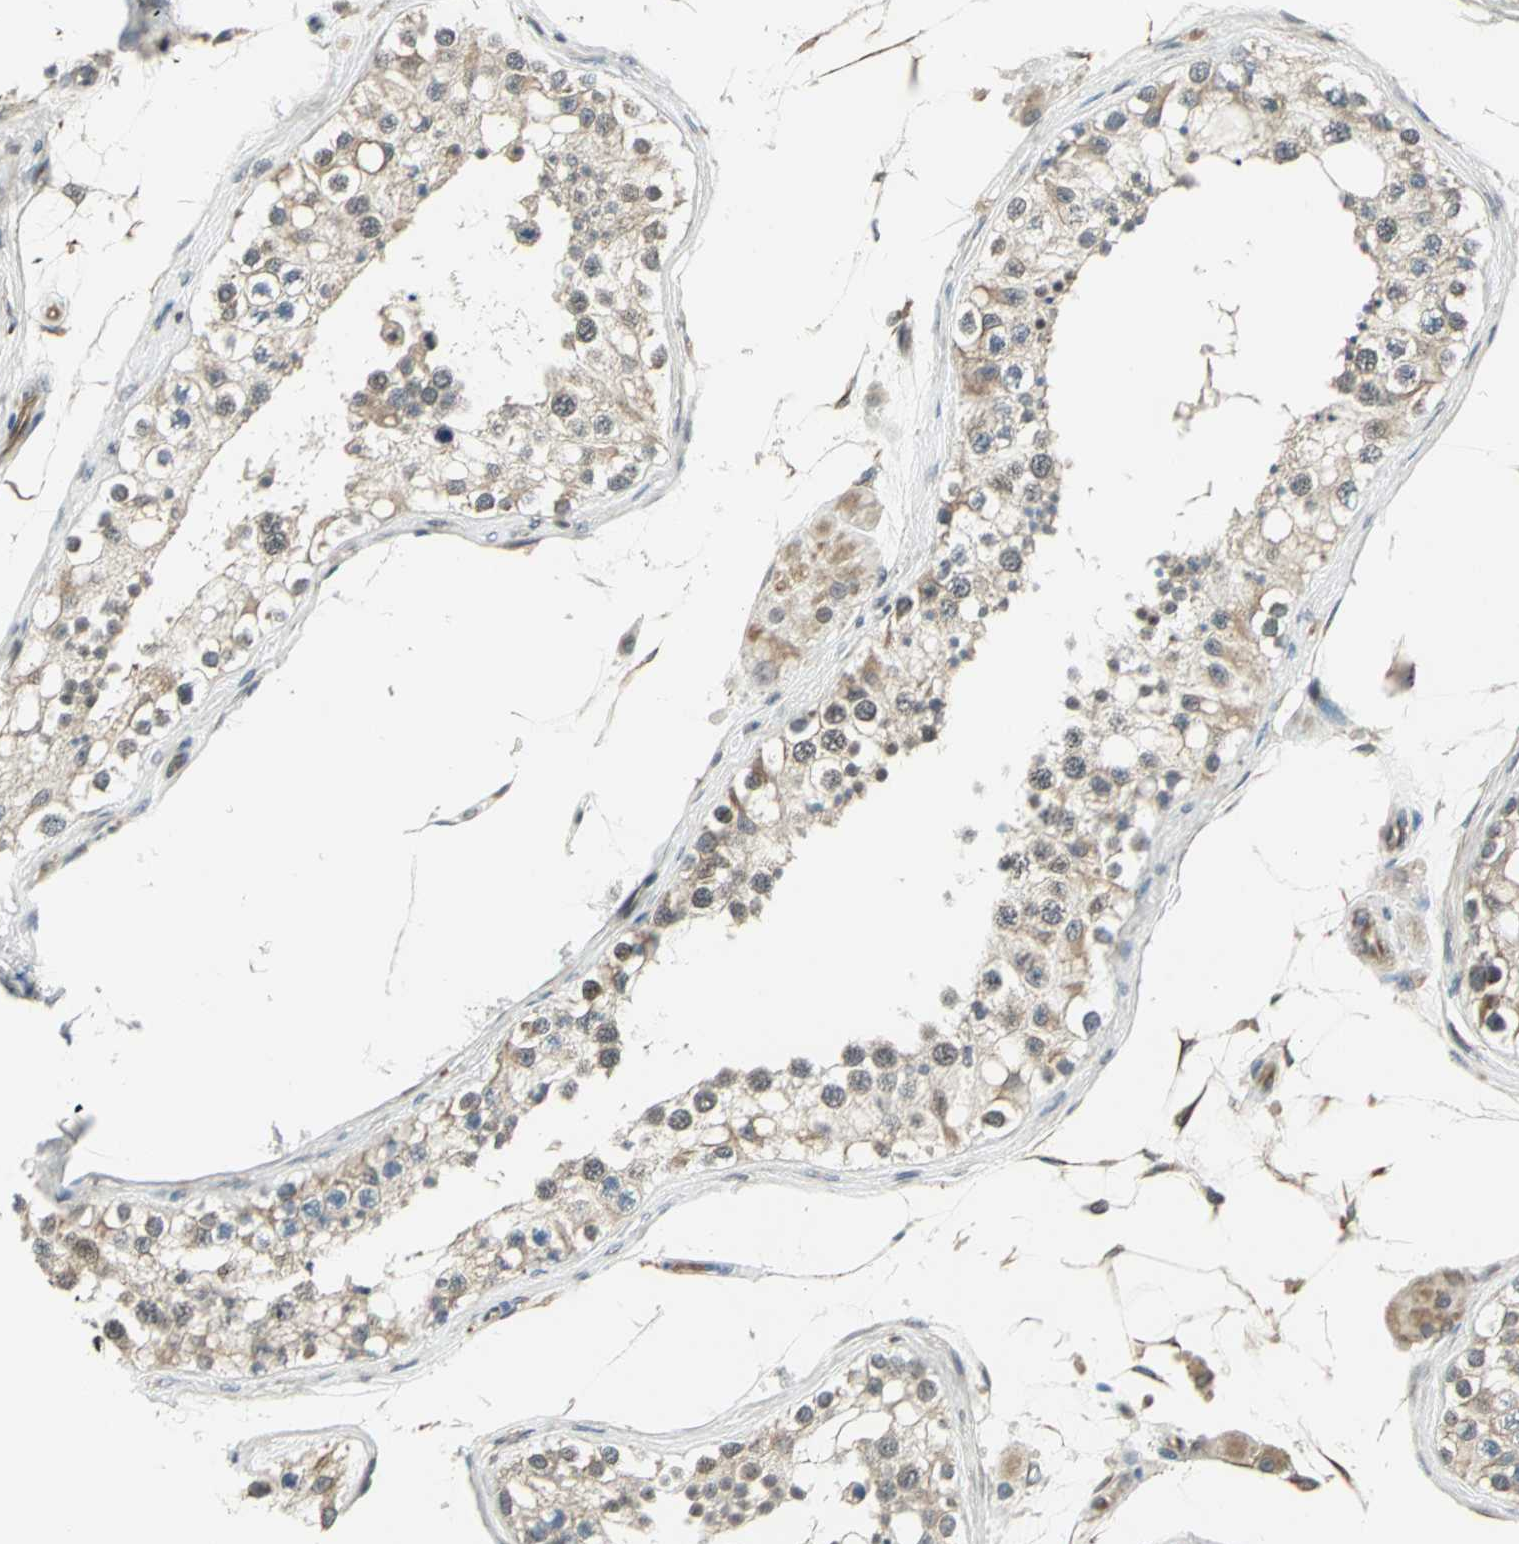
{"staining": {"intensity": "weak", "quantity": ">75%", "location": "cytoplasmic/membranous,nuclear"}, "tissue": "testis", "cell_type": "Cells in seminiferous ducts", "image_type": "normal", "snomed": [{"axis": "morphology", "description": "Normal tissue, NOS"}, {"axis": "topography", "description": "Testis"}], "caption": "Cells in seminiferous ducts demonstrate low levels of weak cytoplasmic/membranous,nuclear expression in about >75% of cells in benign human testis.", "gene": "PLAGL2", "patient": {"sex": "male", "age": 68}}